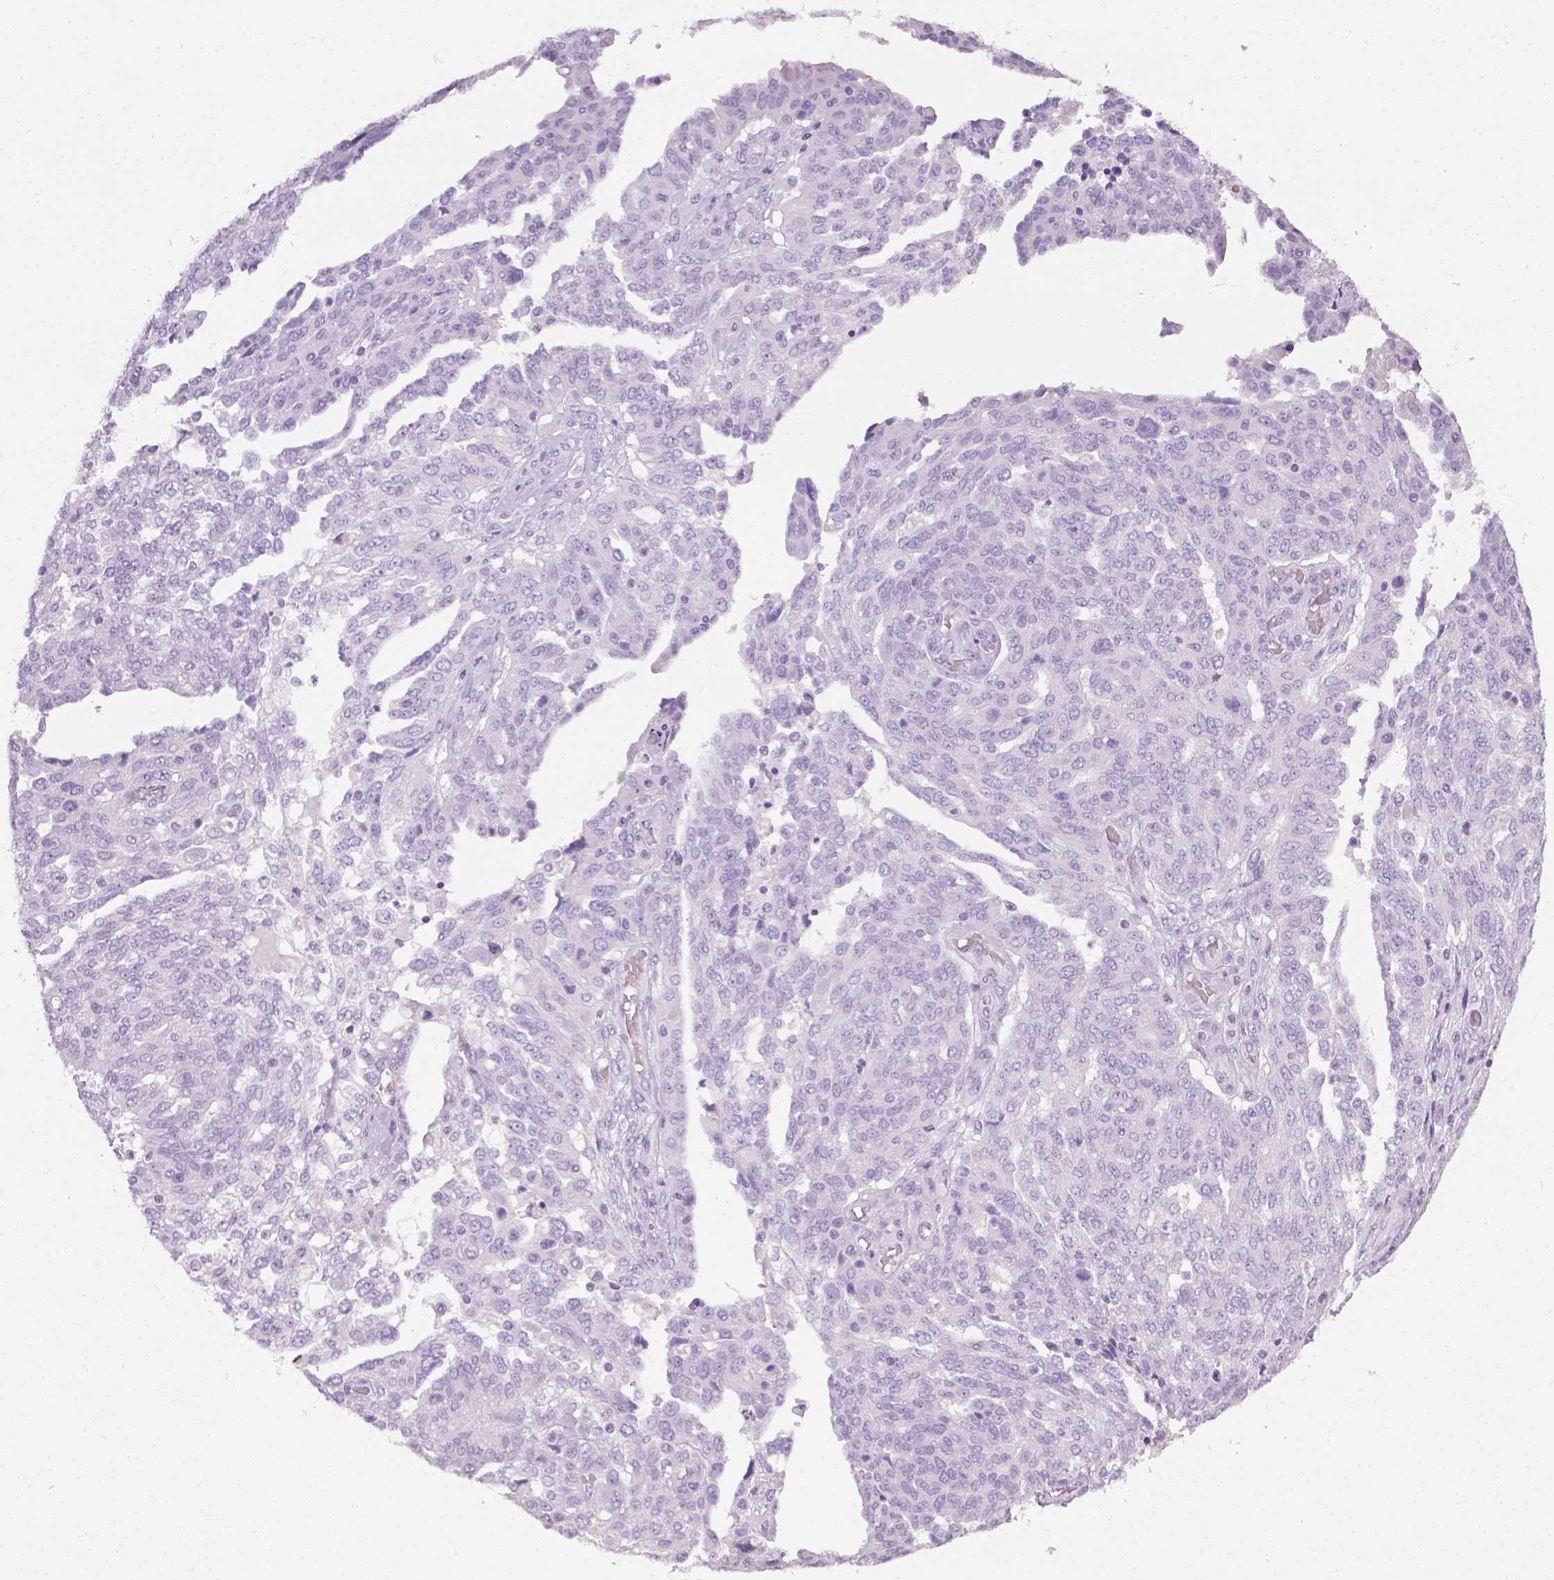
{"staining": {"intensity": "negative", "quantity": "none", "location": "none"}, "tissue": "ovarian cancer", "cell_type": "Tumor cells", "image_type": "cancer", "snomed": [{"axis": "morphology", "description": "Cystadenocarcinoma, serous, NOS"}, {"axis": "topography", "description": "Ovary"}], "caption": "Immunohistochemical staining of ovarian serous cystadenocarcinoma demonstrates no significant expression in tumor cells.", "gene": "CYP24A1", "patient": {"sex": "female", "age": 67}}